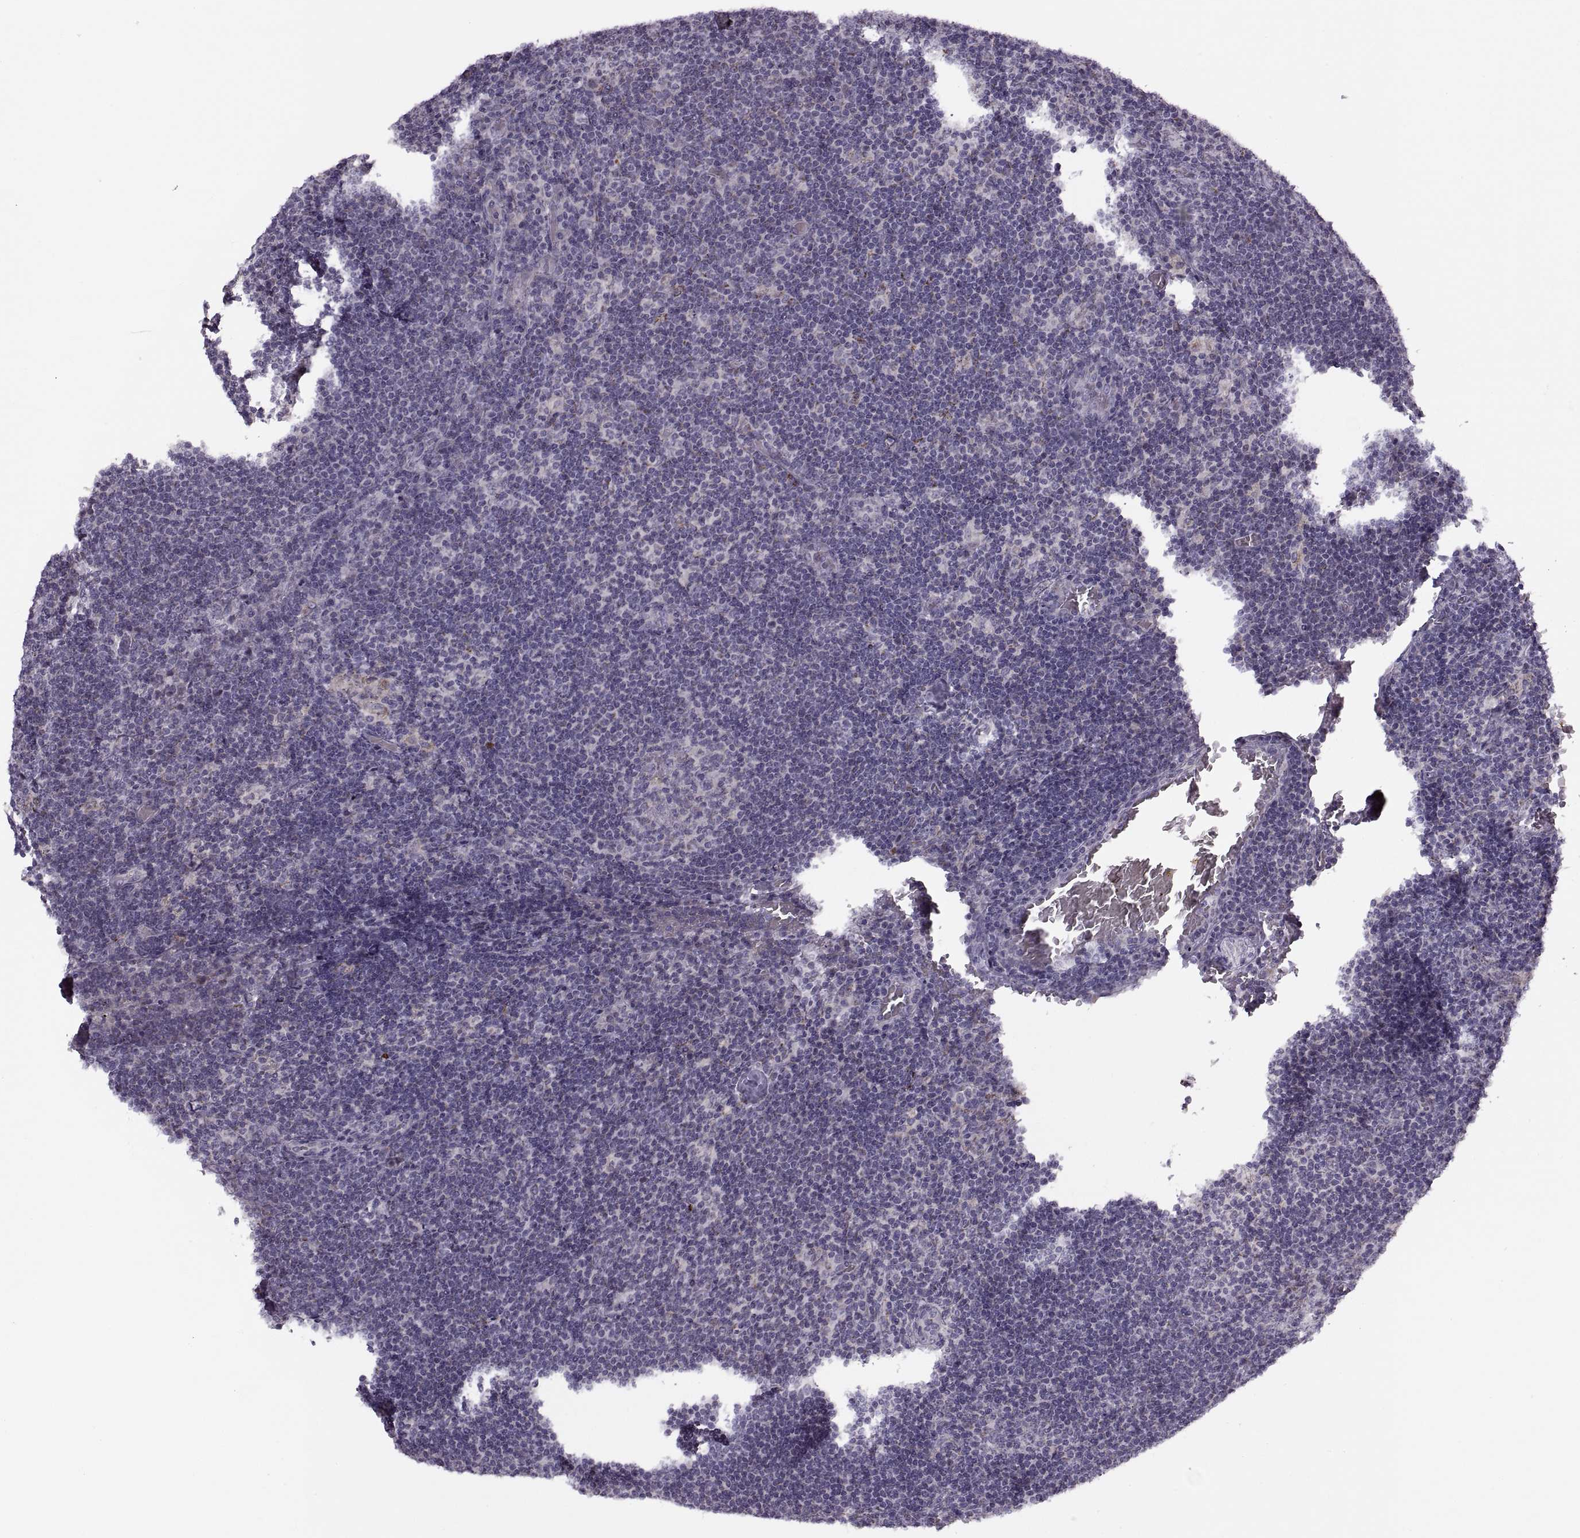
{"staining": {"intensity": "negative", "quantity": "none", "location": "none"}, "tissue": "lymph node", "cell_type": "Germinal center cells", "image_type": "normal", "snomed": [{"axis": "morphology", "description": "Normal tissue, NOS"}, {"axis": "topography", "description": "Lymph node"}], "caption": "Immunohistochemistry of benign human lymph node reveals no staining in germinal center cells.", "gene": "PIERCE1", "patient": {"sex": "male", "age": 63}}